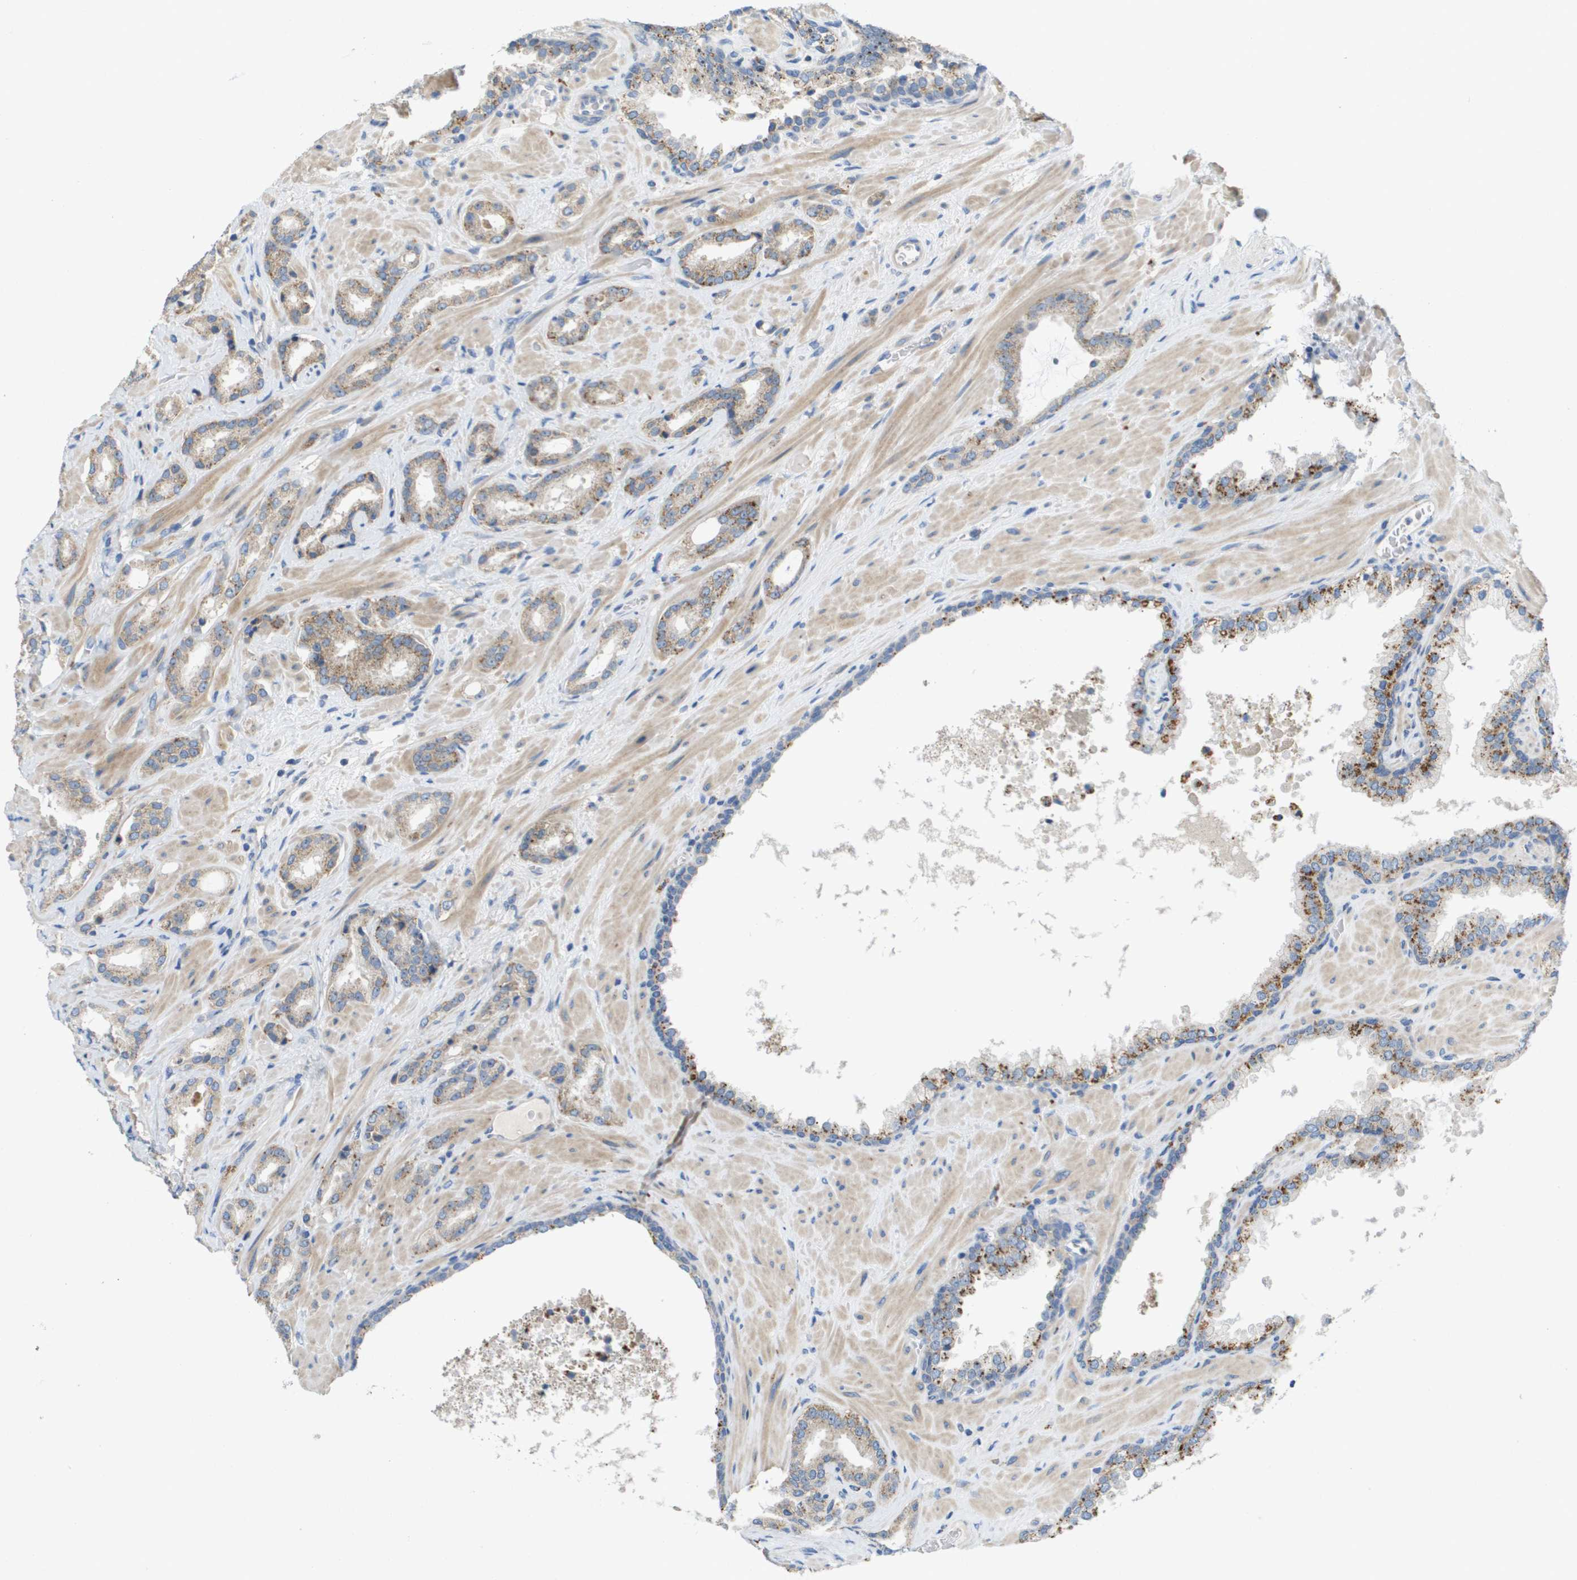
{"staining": {"intensity": "weak", "quantity": "25%-75%", "location": "cytoplasmic/membranous"}, "tissue": "prostate cancer", "cell_type": "Tumor cells", "image_type": "cancer", "snomed": [{"axis": "morphology", "description": "Adenocarcinoma, High grade"}, {"axis": "topography", "description": "Prostate"}], "caption": "Immunohistochemical staining of human prostate adenocarcinoma (high-grade) demonstrates low levels of weak cytoplasmic/membranous staining in approximately 25%-75% of tumor cells.", "gene": "B3GNT5", "patient": {"sex": "male", "age": 64}}